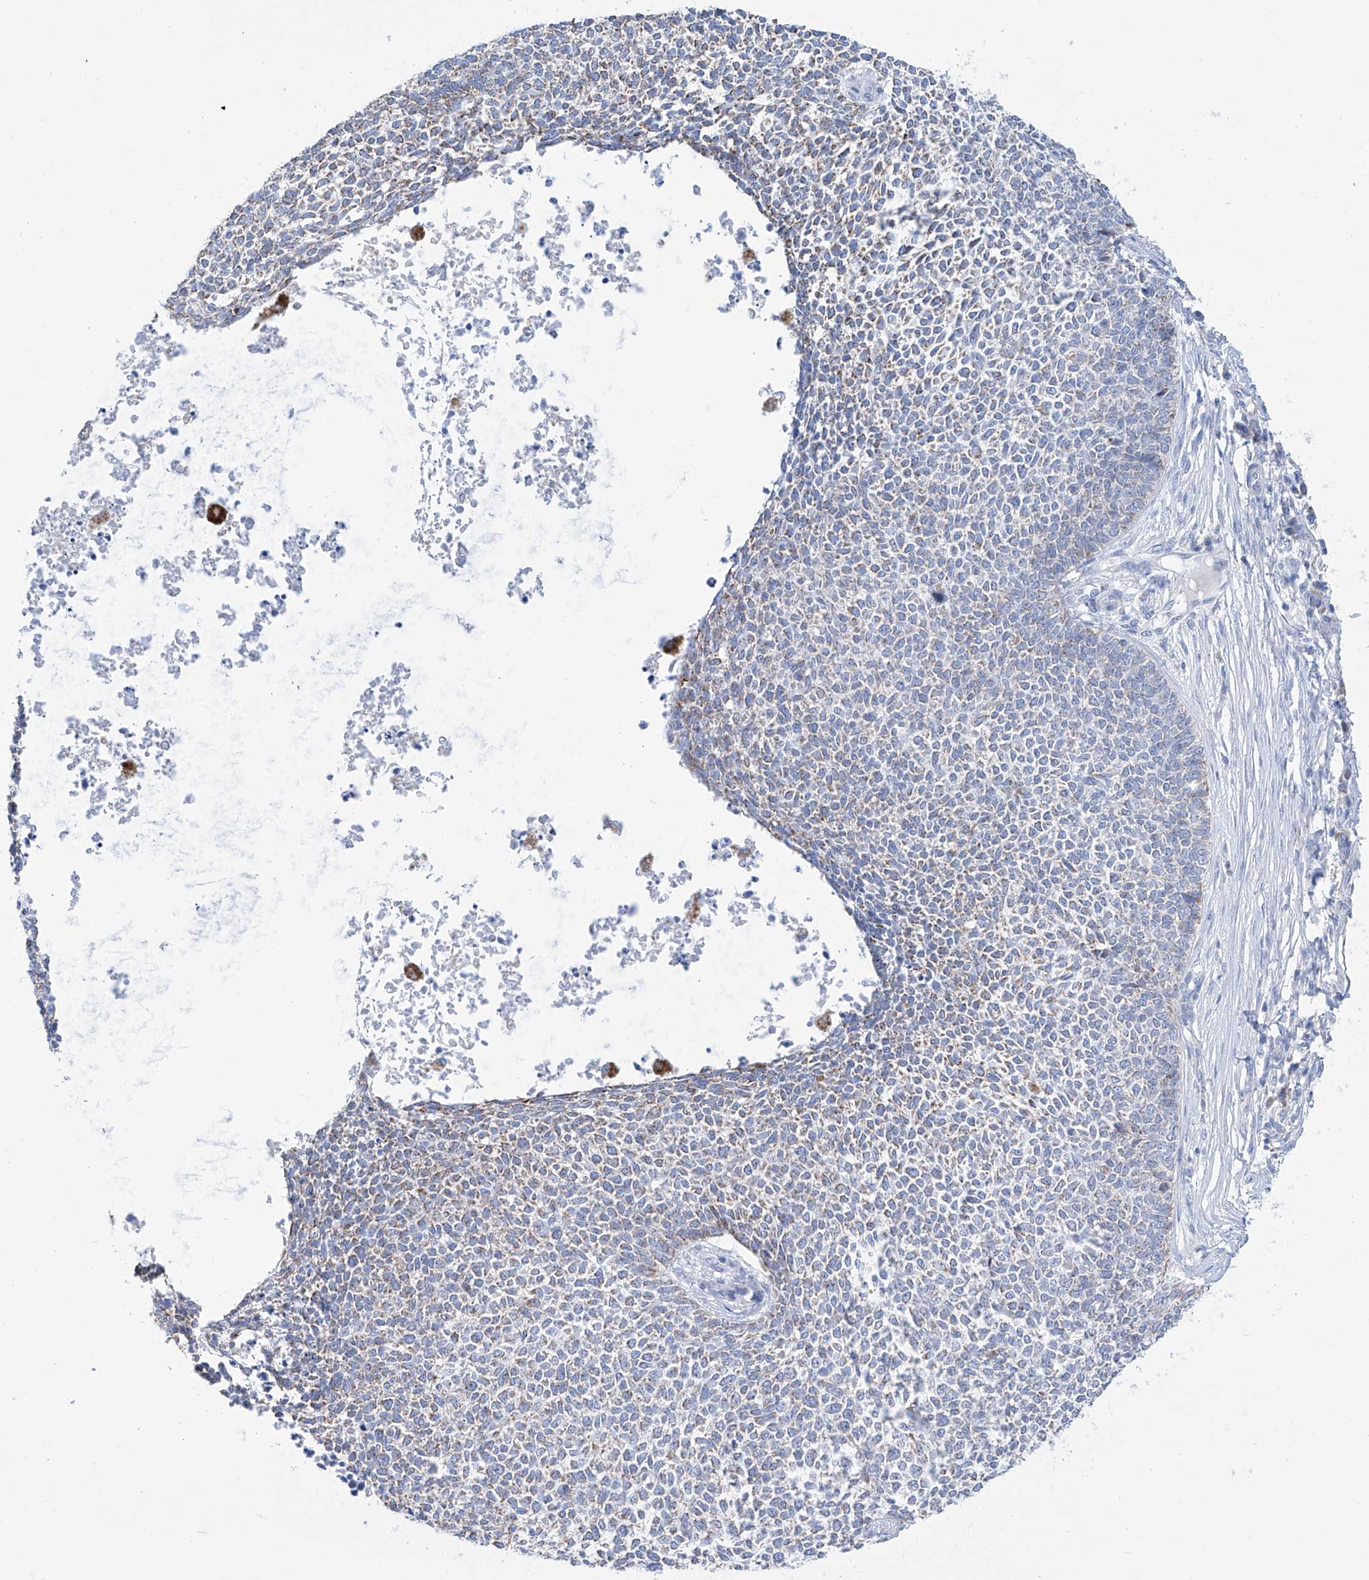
{"staining": {"intensity": "moderate", "quantity": "25%-75%", "location": "cytoplasmic/membranous"}, "tissue": "skin cancer", "cell_type": "Tumor cells", "image_type": "cancer", "snomed": [{"axis": "morphology", "description": "Basal cell carcinoma"}, {"axis": "topography", "description": "Skin"}], "caption": "Immunohistochemical staining of basal cell carcinoma (skin) shows medium levels of moderate cytoplasmic/membranous expression in about 25%-75% of tumor cells.", "gene": "ALDH6A1", "patient": {"sex": "female", "age": 84}}